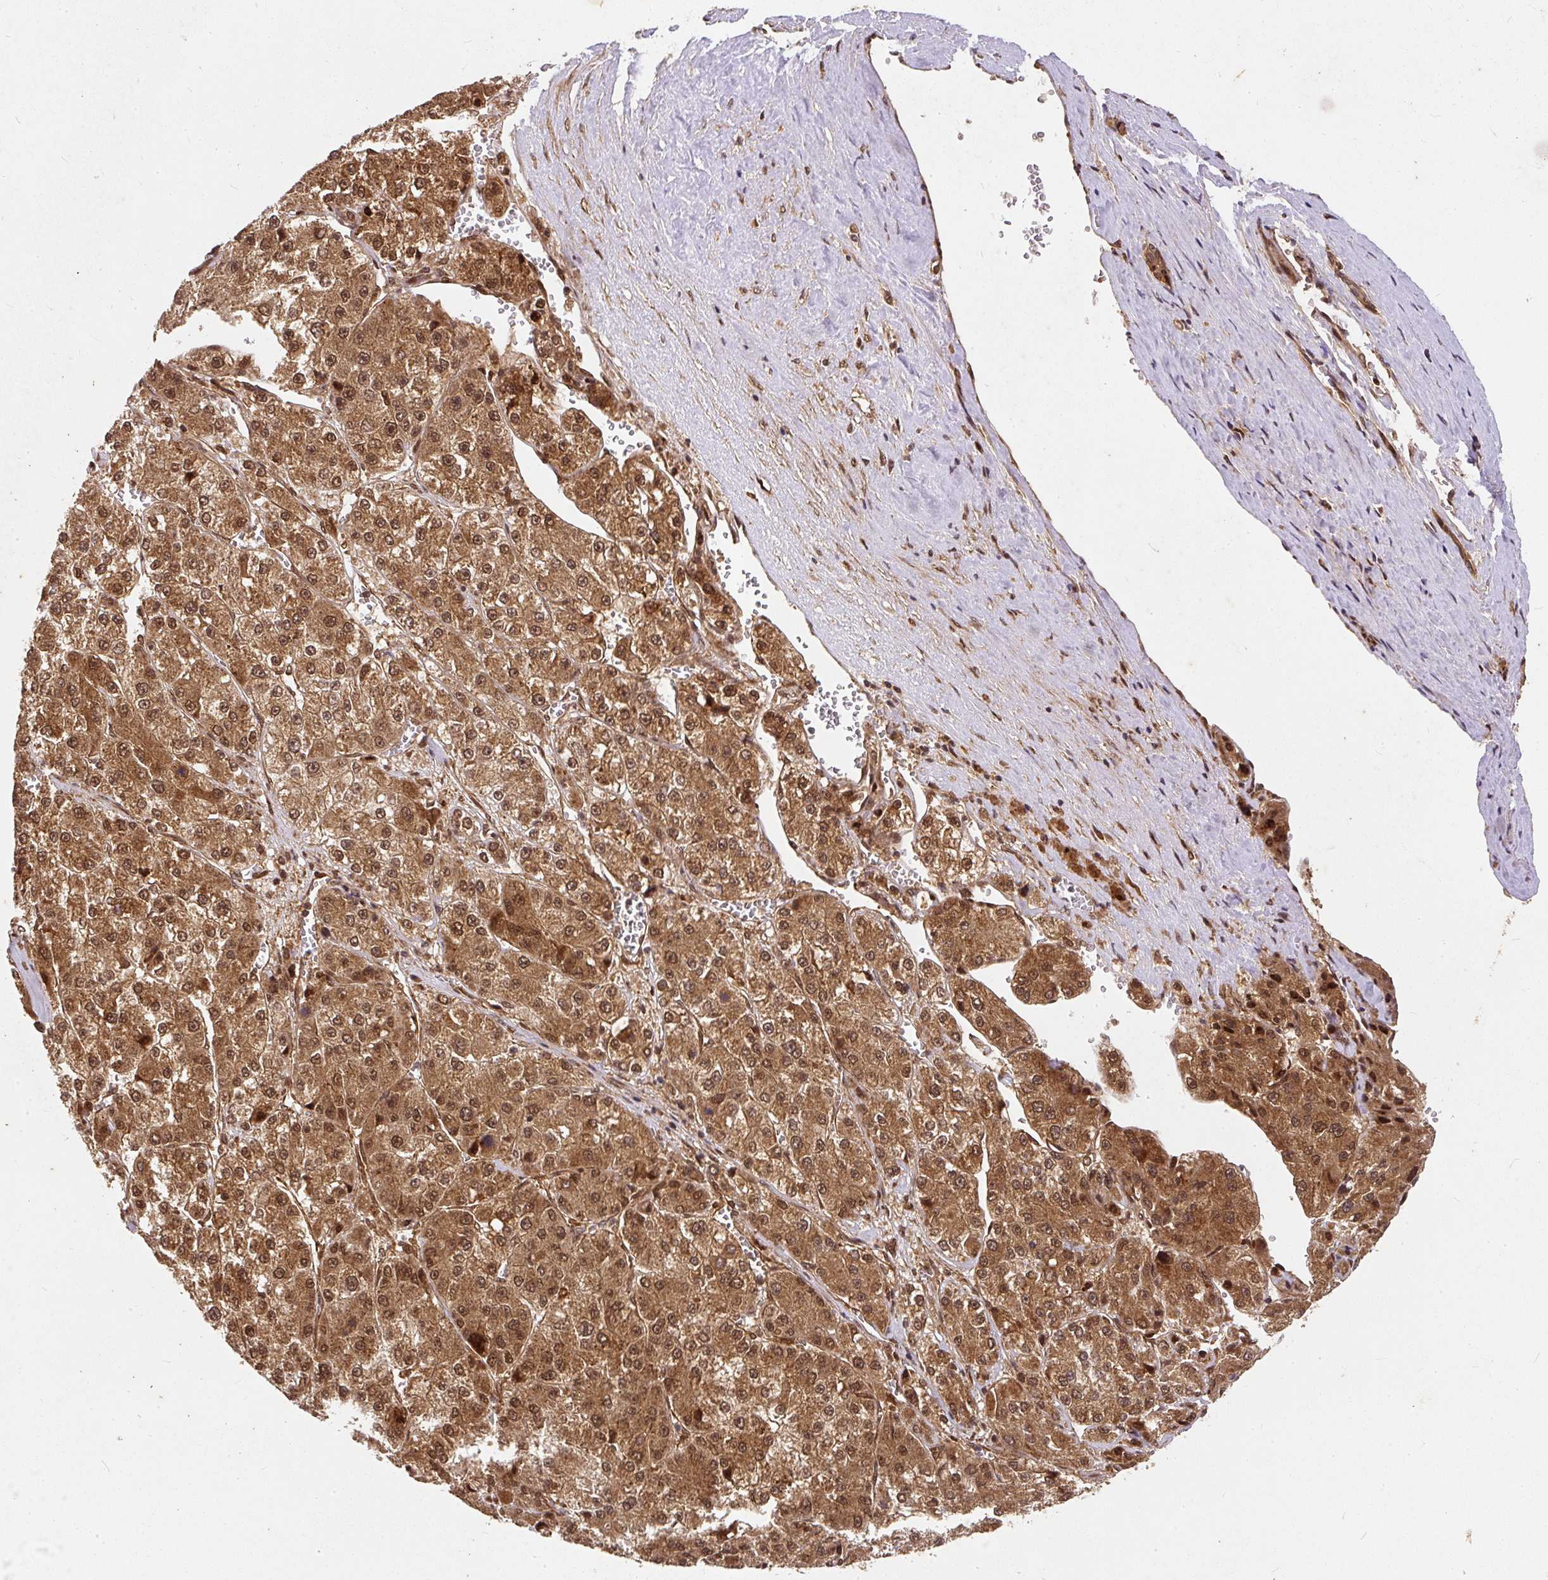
{"staining": {"intensity": "strong", "quantity": ">75%", "location": "cytoplasmic/membranous,nuclear"}, "tissue": "liver cancer", "cell_type": "Tumor cells", "image_type": "cancer", "snomed": [{"axis": "morphology", "description": "Carcinoma, Hepatocellular, NOS"}, {"axis": "topography", "description": "Liver"}], "caption": "About >75% of tumor cells in human hepatocellular carcinoma (liver) show strong cytoplasmic/membranous and nuclear protein expression as visualized by brown immunohistochemical staining.", "gene": "PSMD1", "patient": {"sex": "female", "age": 73}}